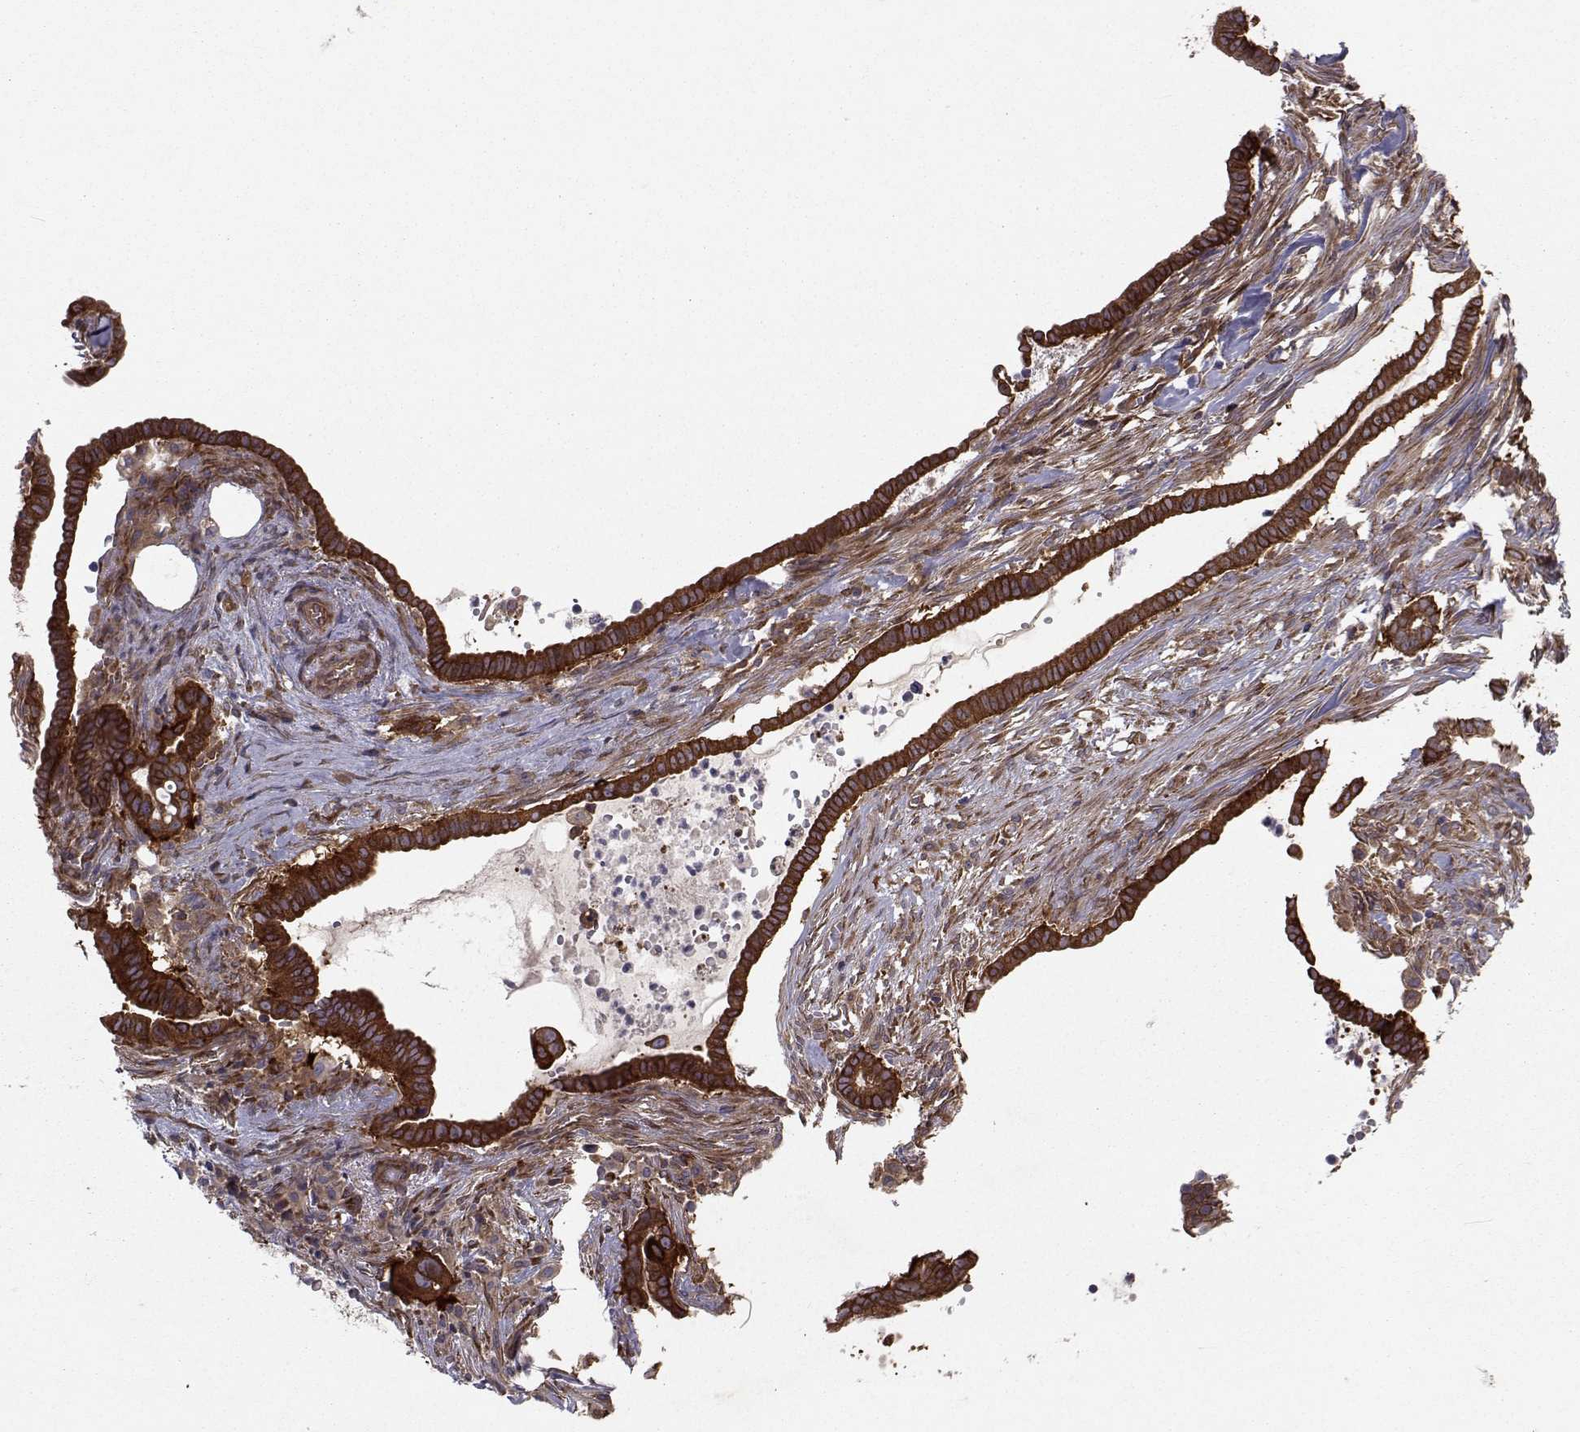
{"staining": {"intensity": "strong", "quantity": ">75%", "location": "cytoplasmic/membranous"}, "tissue": "pancreatic cancer", "cell_type": "Tumor cells", "image_type": "cancer", "snomed": [{"axis": "morphology", "description": "Adenocarcinoma, NOS"}, {"axis": "topography", "description": "Pancreas"}], "caption": "A high-resolution micrograph shows IHC staining of pancreatic cancer, which displays strong cytoplasmic/membranous positivity in approximately >75% of tumor cells.", "gene": "TRIP10", "patient": {"sex": "male", "age": 61}}